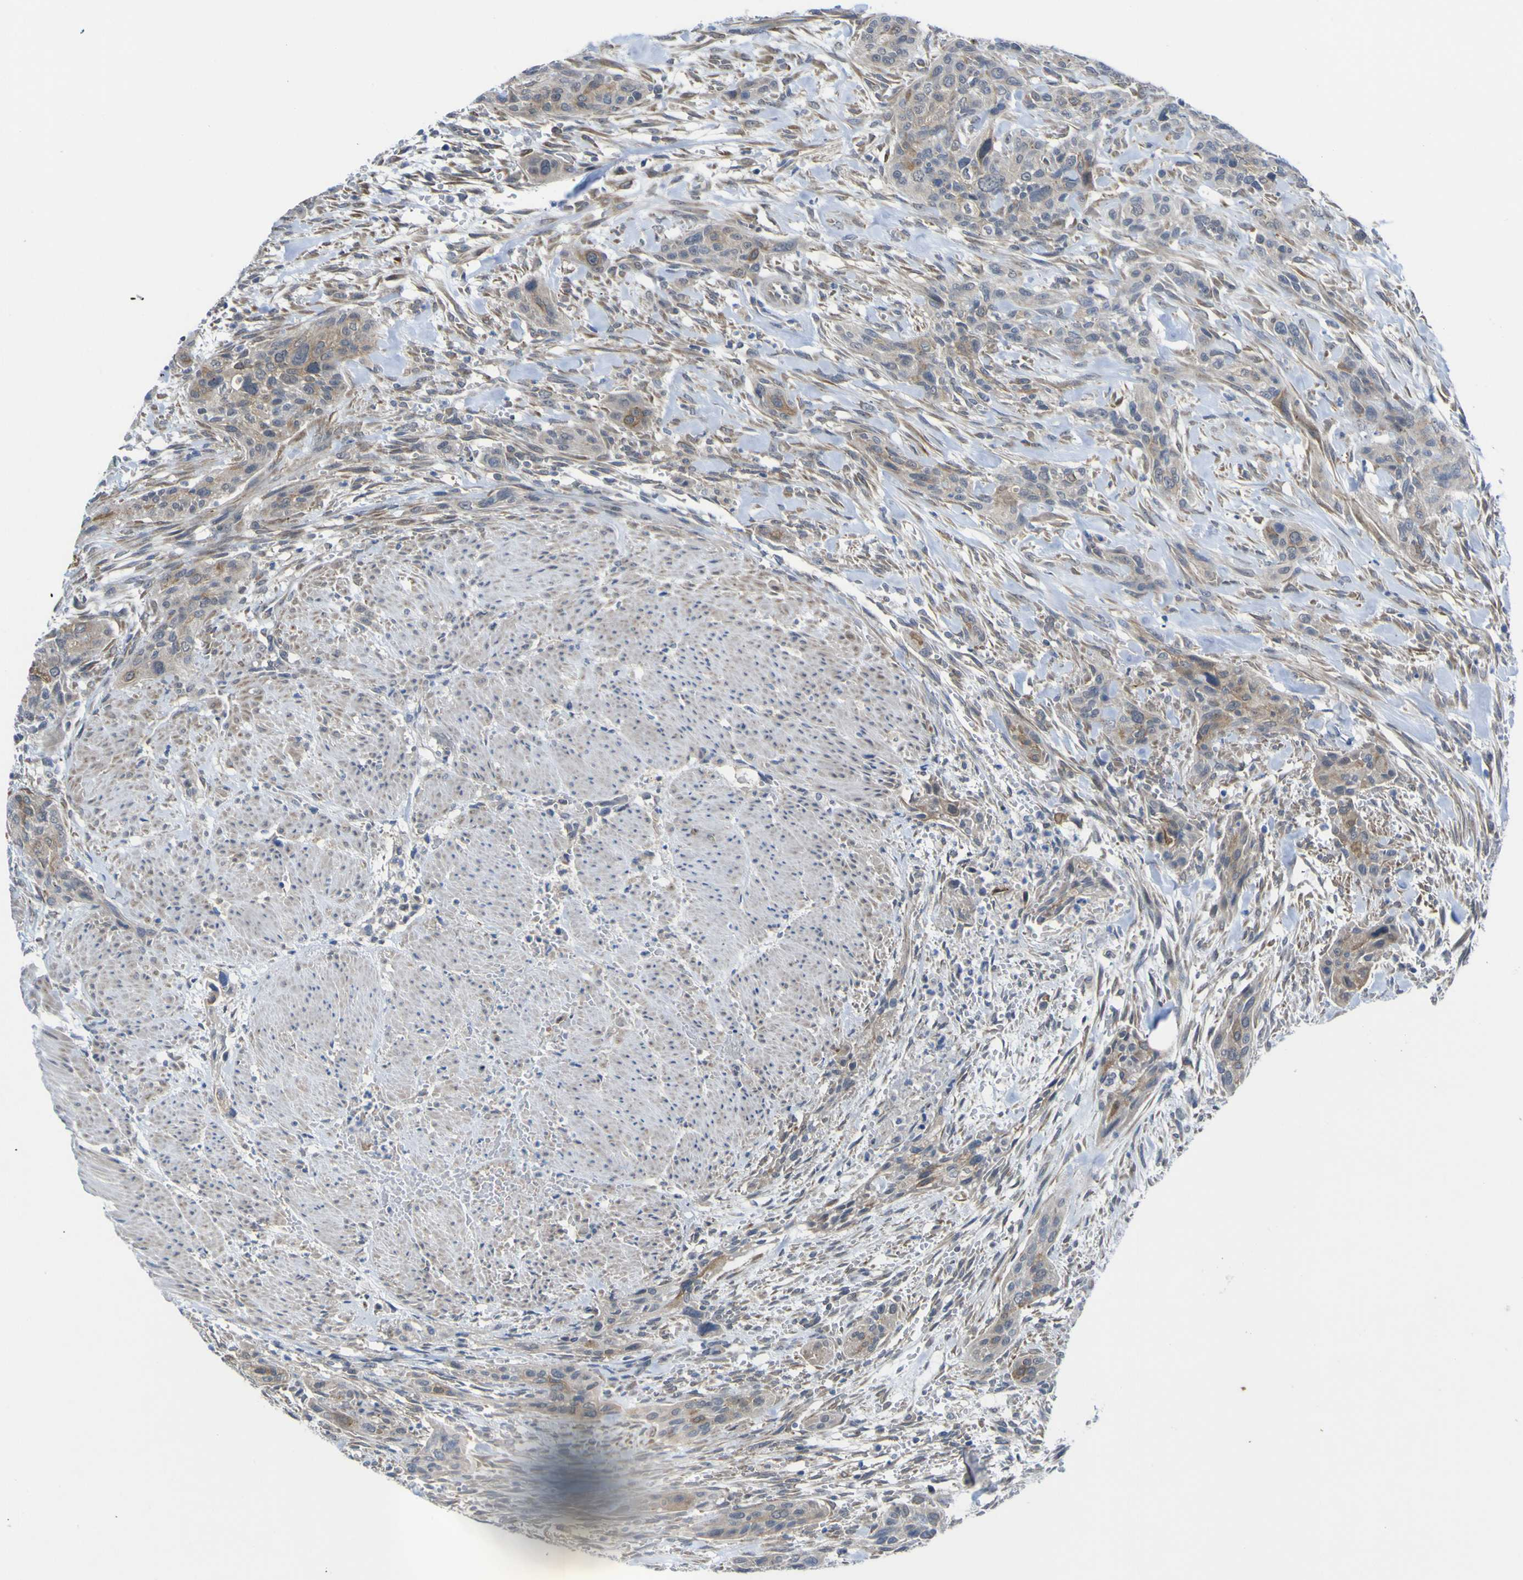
{"staining": {"intensity": "weak", "quantity": "25%-75%", "location": "cytoplasmic/membranous"}, "tissue": "urothelial cancer", "cell_type": "Tumor cells", "image_type": "cancer", "snomed": [{"axis": "morphology", "description": "Urothelial carcinoma, High grade"}, {"axis": "topography", "description": "Urinary bladder"}], "caption": "High-grade urothelial carcinoma tissue exhibits weak cytoplasmic/membranous positivity in approximately 25%-75% of tumor cells", "gene": "TNFRSF11A", "patient": {"sex": "male", "age": 35}}